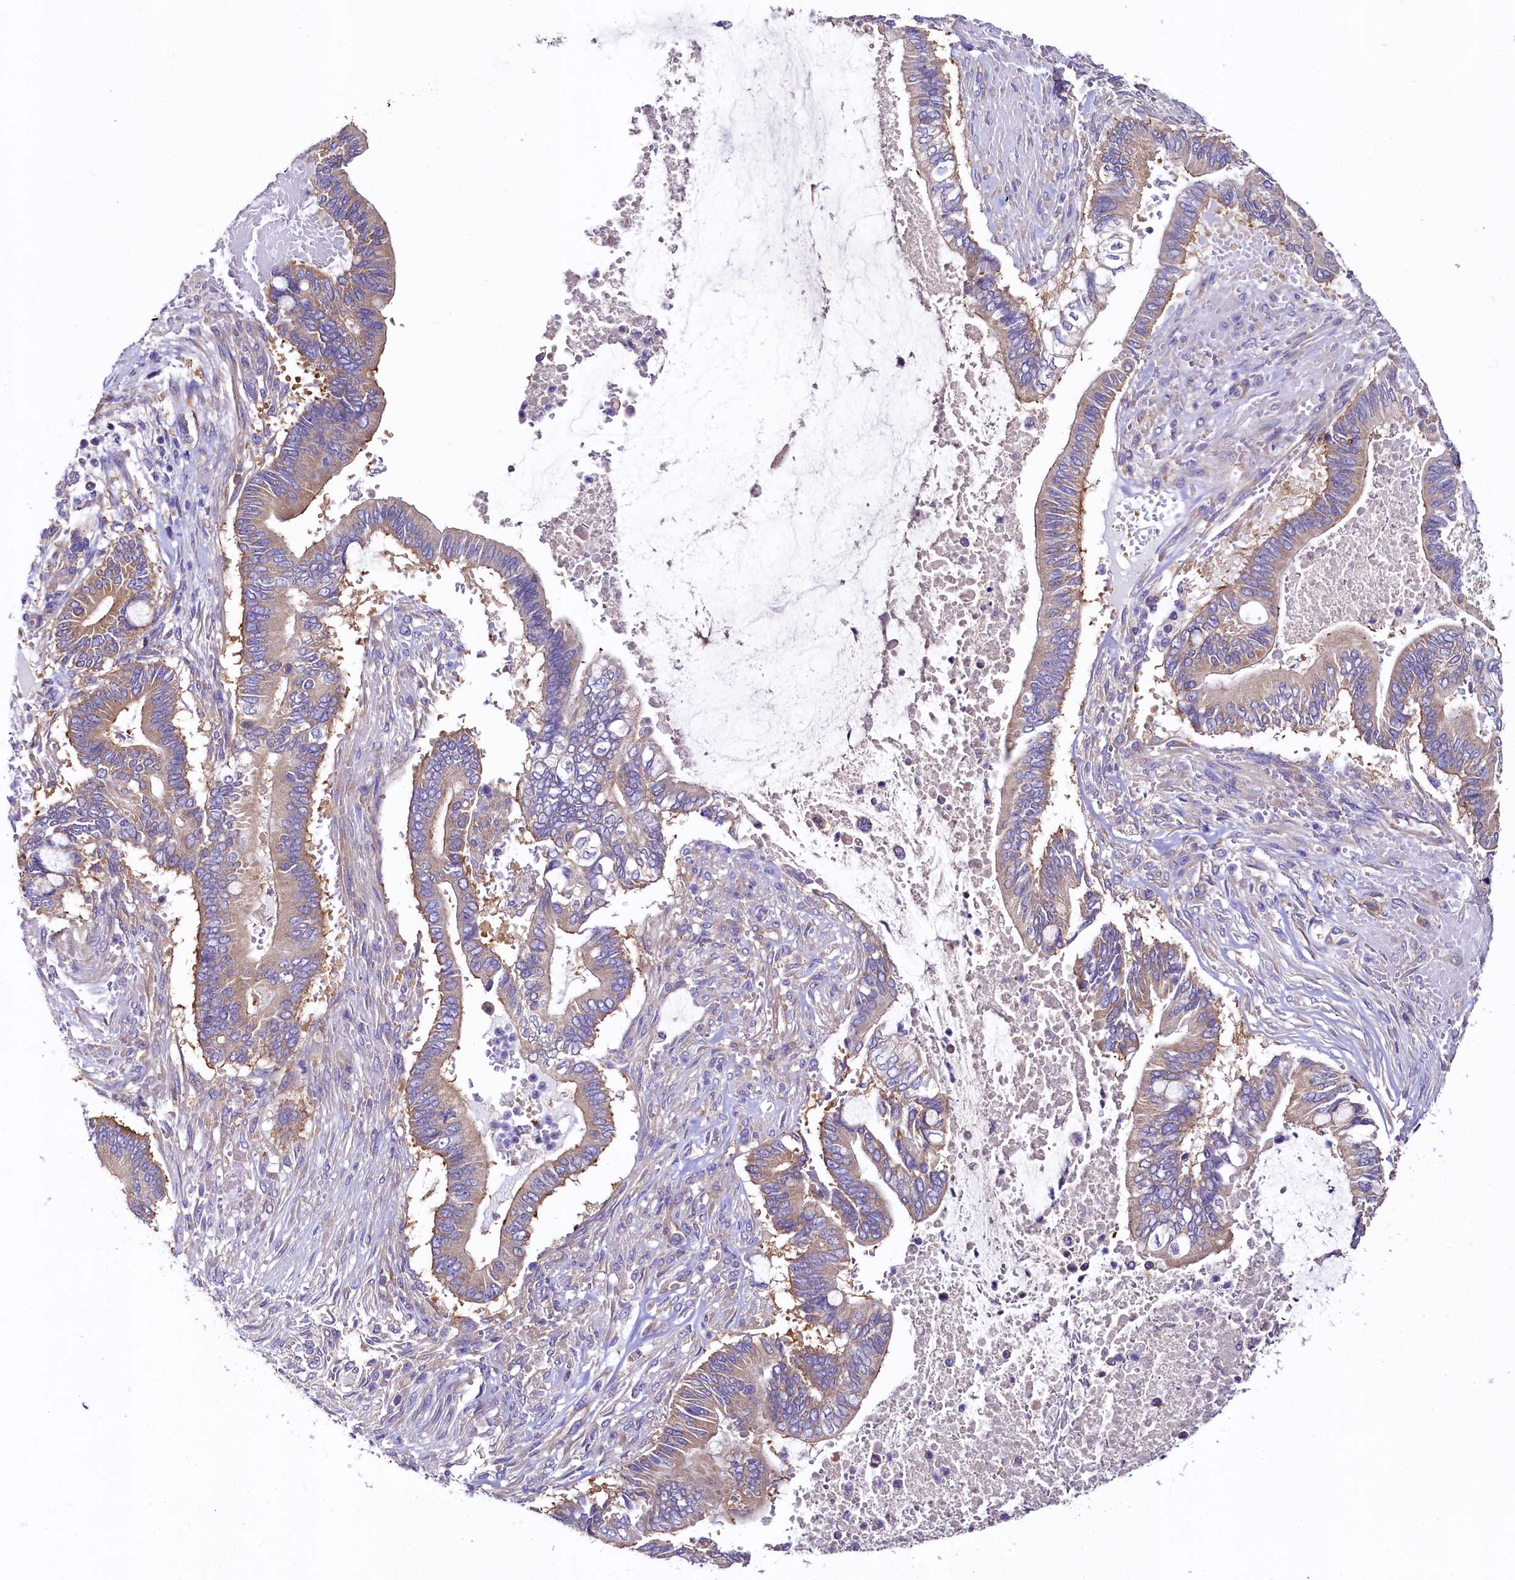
{"staining": {"intensity": "moderate", "quantity": "25%-75%", "location": "cytoplasmic/membranous"}, "tissue": "pancreatic cancer", "cell_type": "Tumor cells", "image_type": "cancer", "snomed": [{"axis": "morphology", "description": "Adenocarcinoma, NOS"}, {"axis": "topography", "description": "Pancreas"}], "caption": "Immunohistochemical staining of human adenocarcinoma (pancreatic) demonstrates medium levels of moderate cytoplasmic/membranous positivity in approximately 25%-75% of tumor cells.", "gene": "QARS1", "patient": {"sex": "male", "age": 68}}